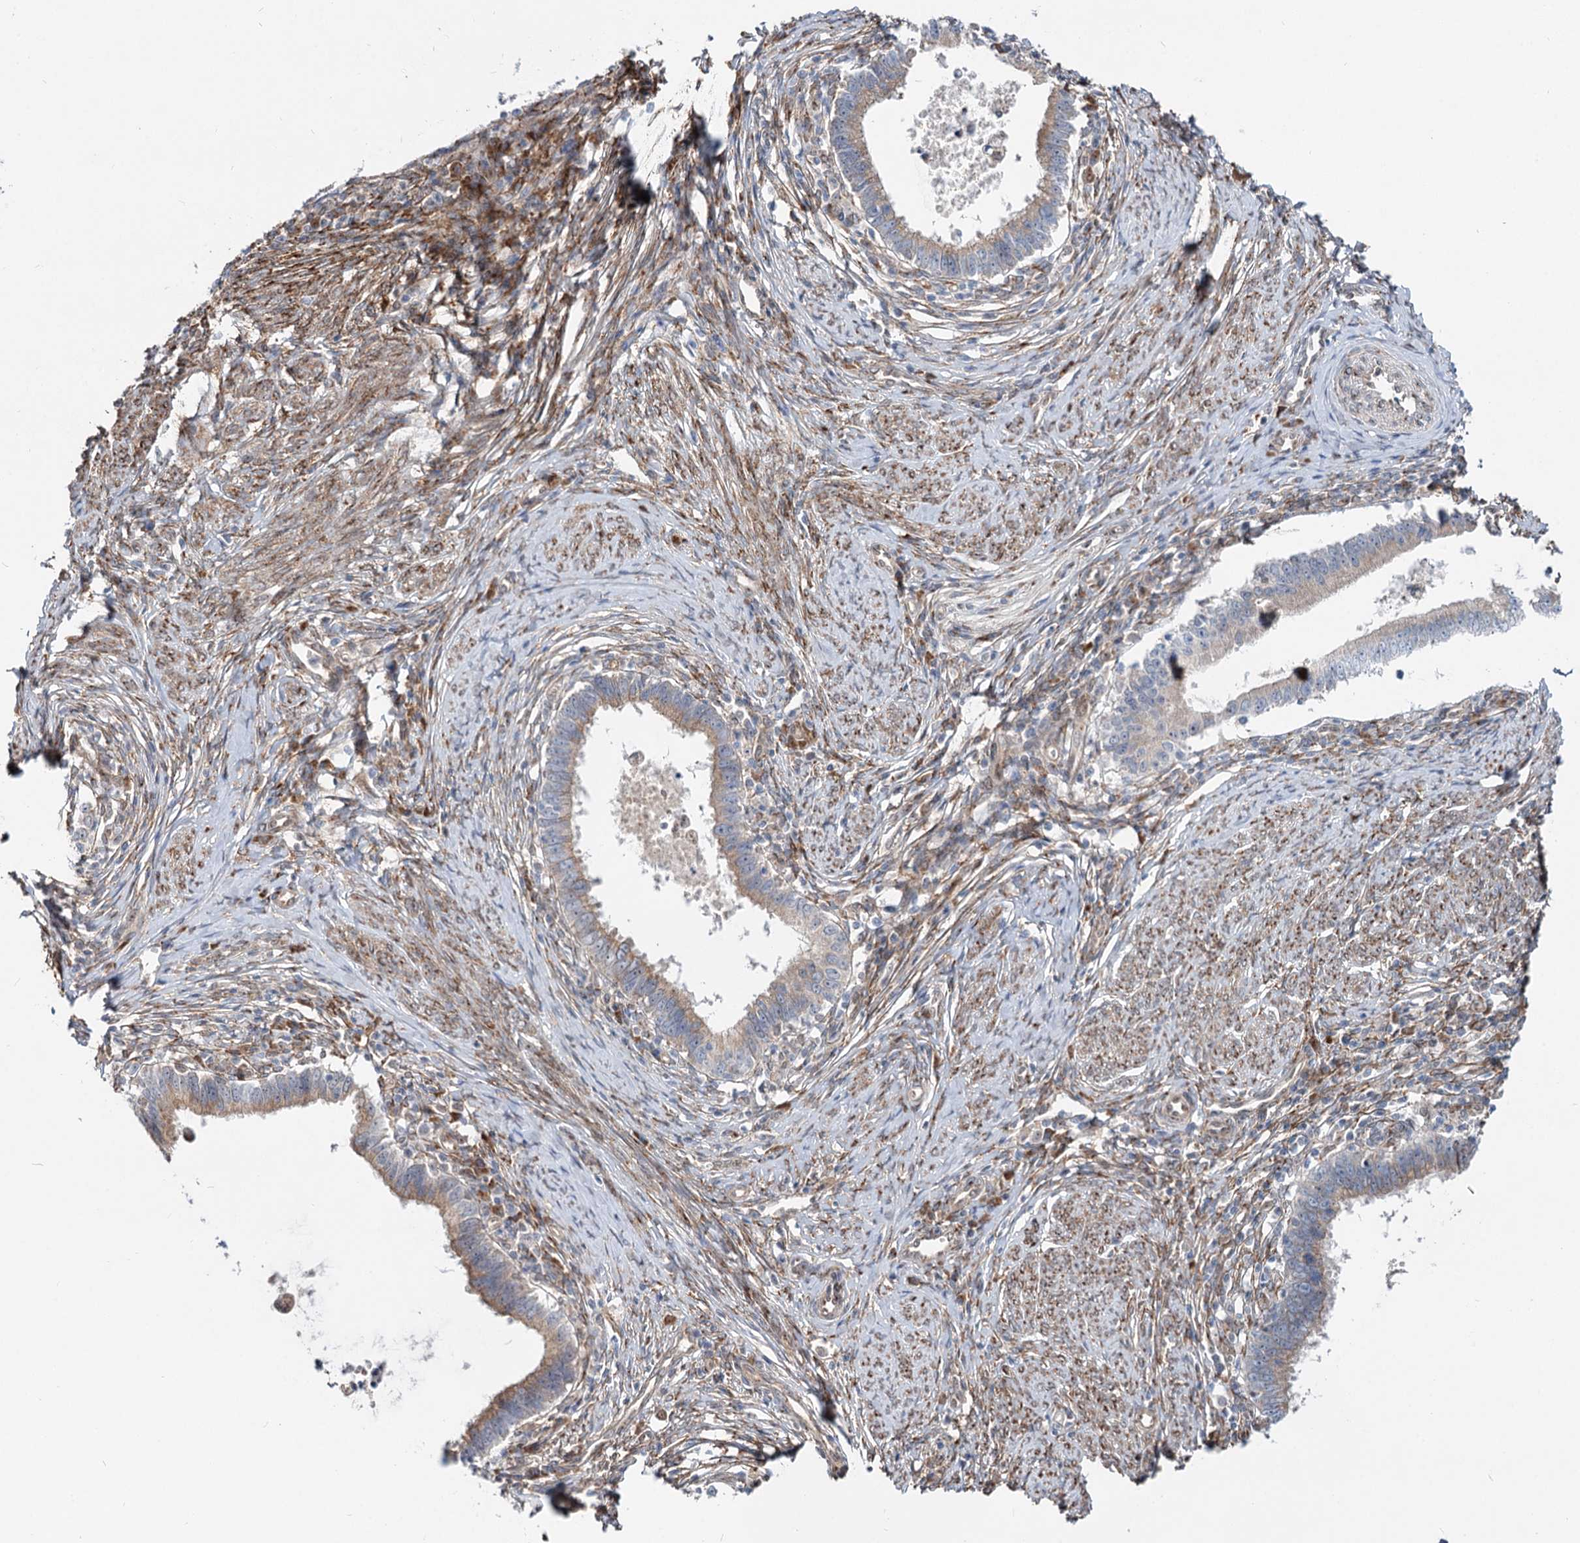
{"staining": {"intensity": "moderate", "quantity": "25%-75%", "location": "cytoplasmic/membranous"}, "tissue": "cervical cancer", "cell_type": "Tumor cells", "image_type": "cancer", "snomed": [{"axis": "morphology", "description": "Adenocarcinoma, NOS"}, {"axis": "topography", "description": "Cervix"}], "caption": "Tumor cells show moderate cytoplasmic/membranous expression in about 25%-75% of cells in cervical cancer.", "gene": "SPART", "patient": {"sex": "female", "age": 36}}